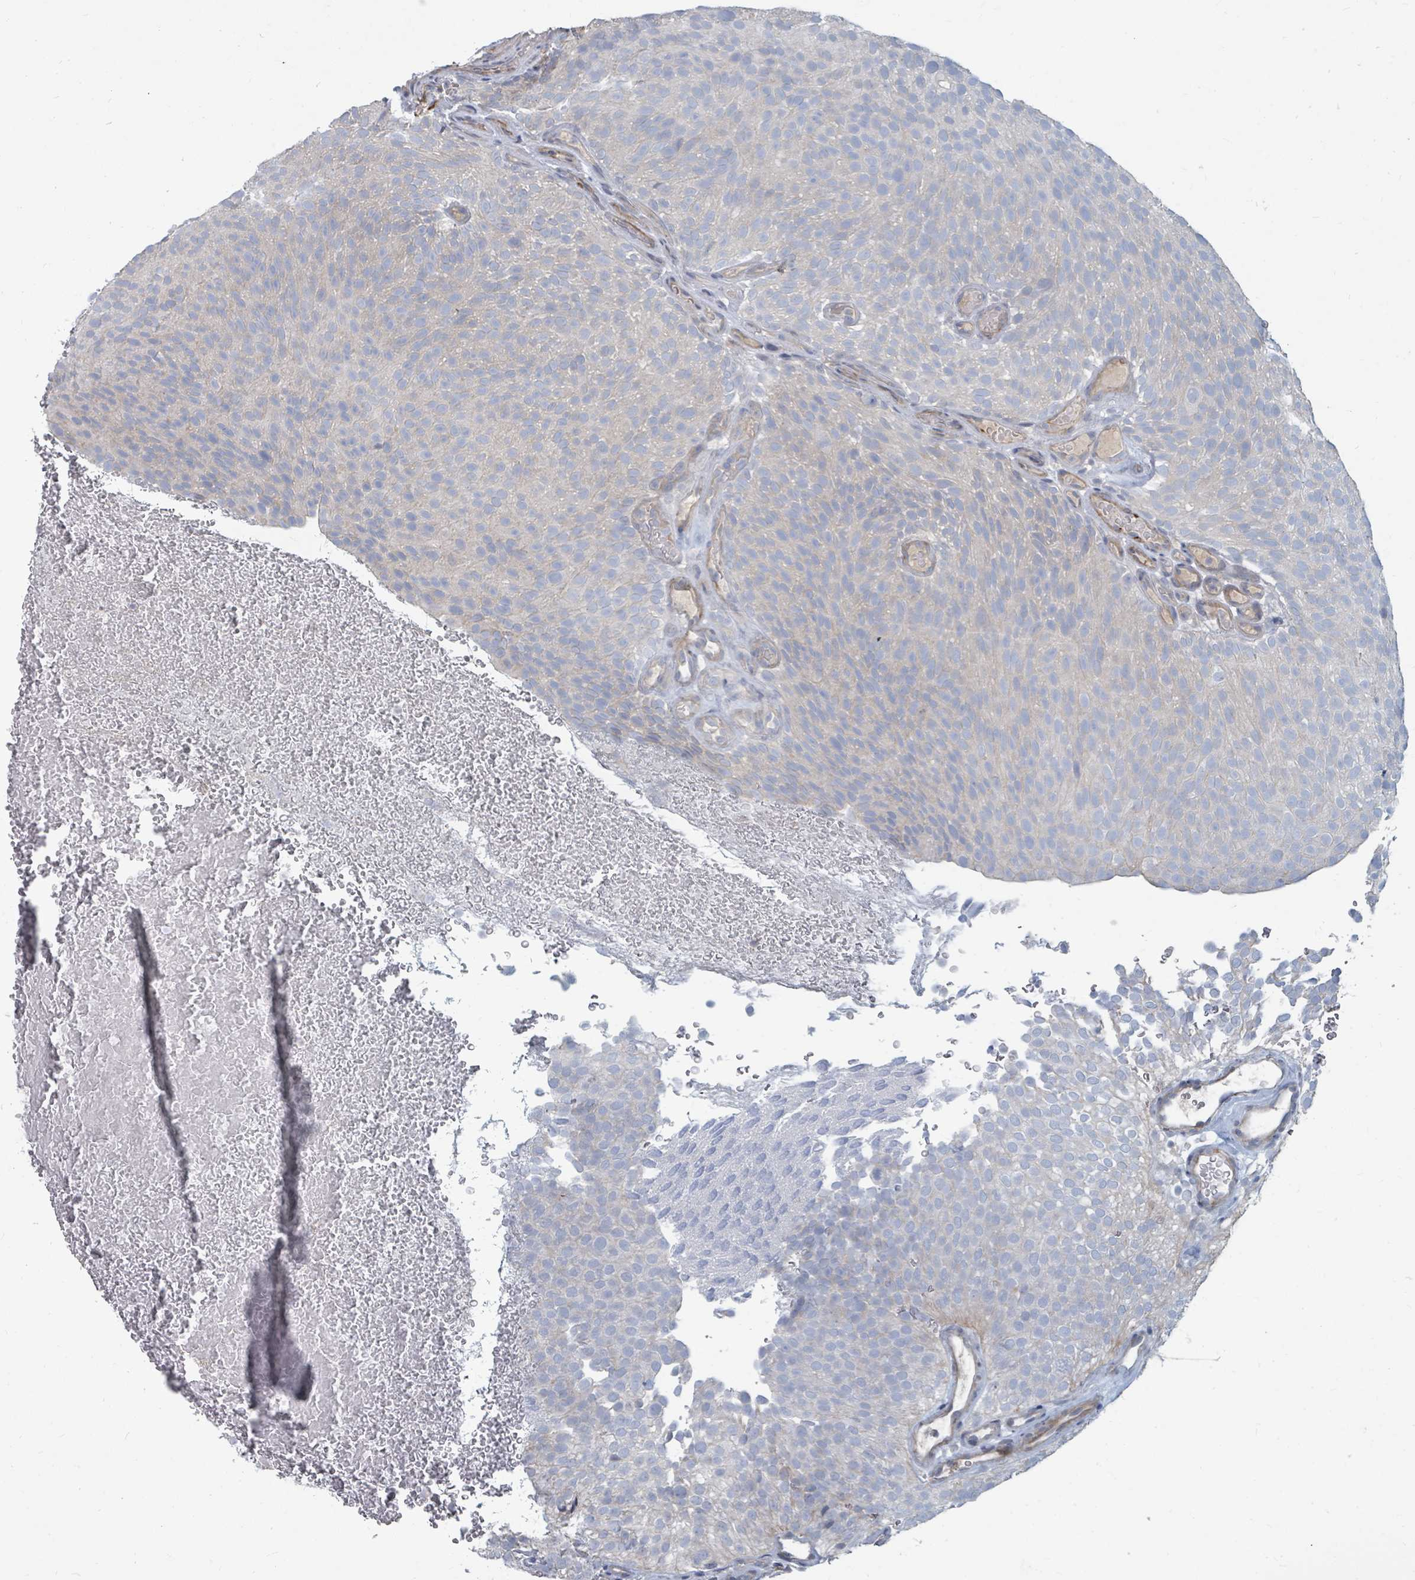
{"staining": {"intensity": "negative", "quantity": "none", "location": "none"}, "tissue": "urothelial cancer", "cell_type": "Tumor cells", "image_type": "cancer", "snomed": [{"axis": "morphology", "description": "Urothelial carcinoma, Low grade"}, {"axis": "topography", "description": "Urinary bladder"}], "caption": "IHC of human urothelial cancer shows no positivity in tumor cells.", "gene": "ARGFX", "patient": {"sex": "male", "age": 78}}